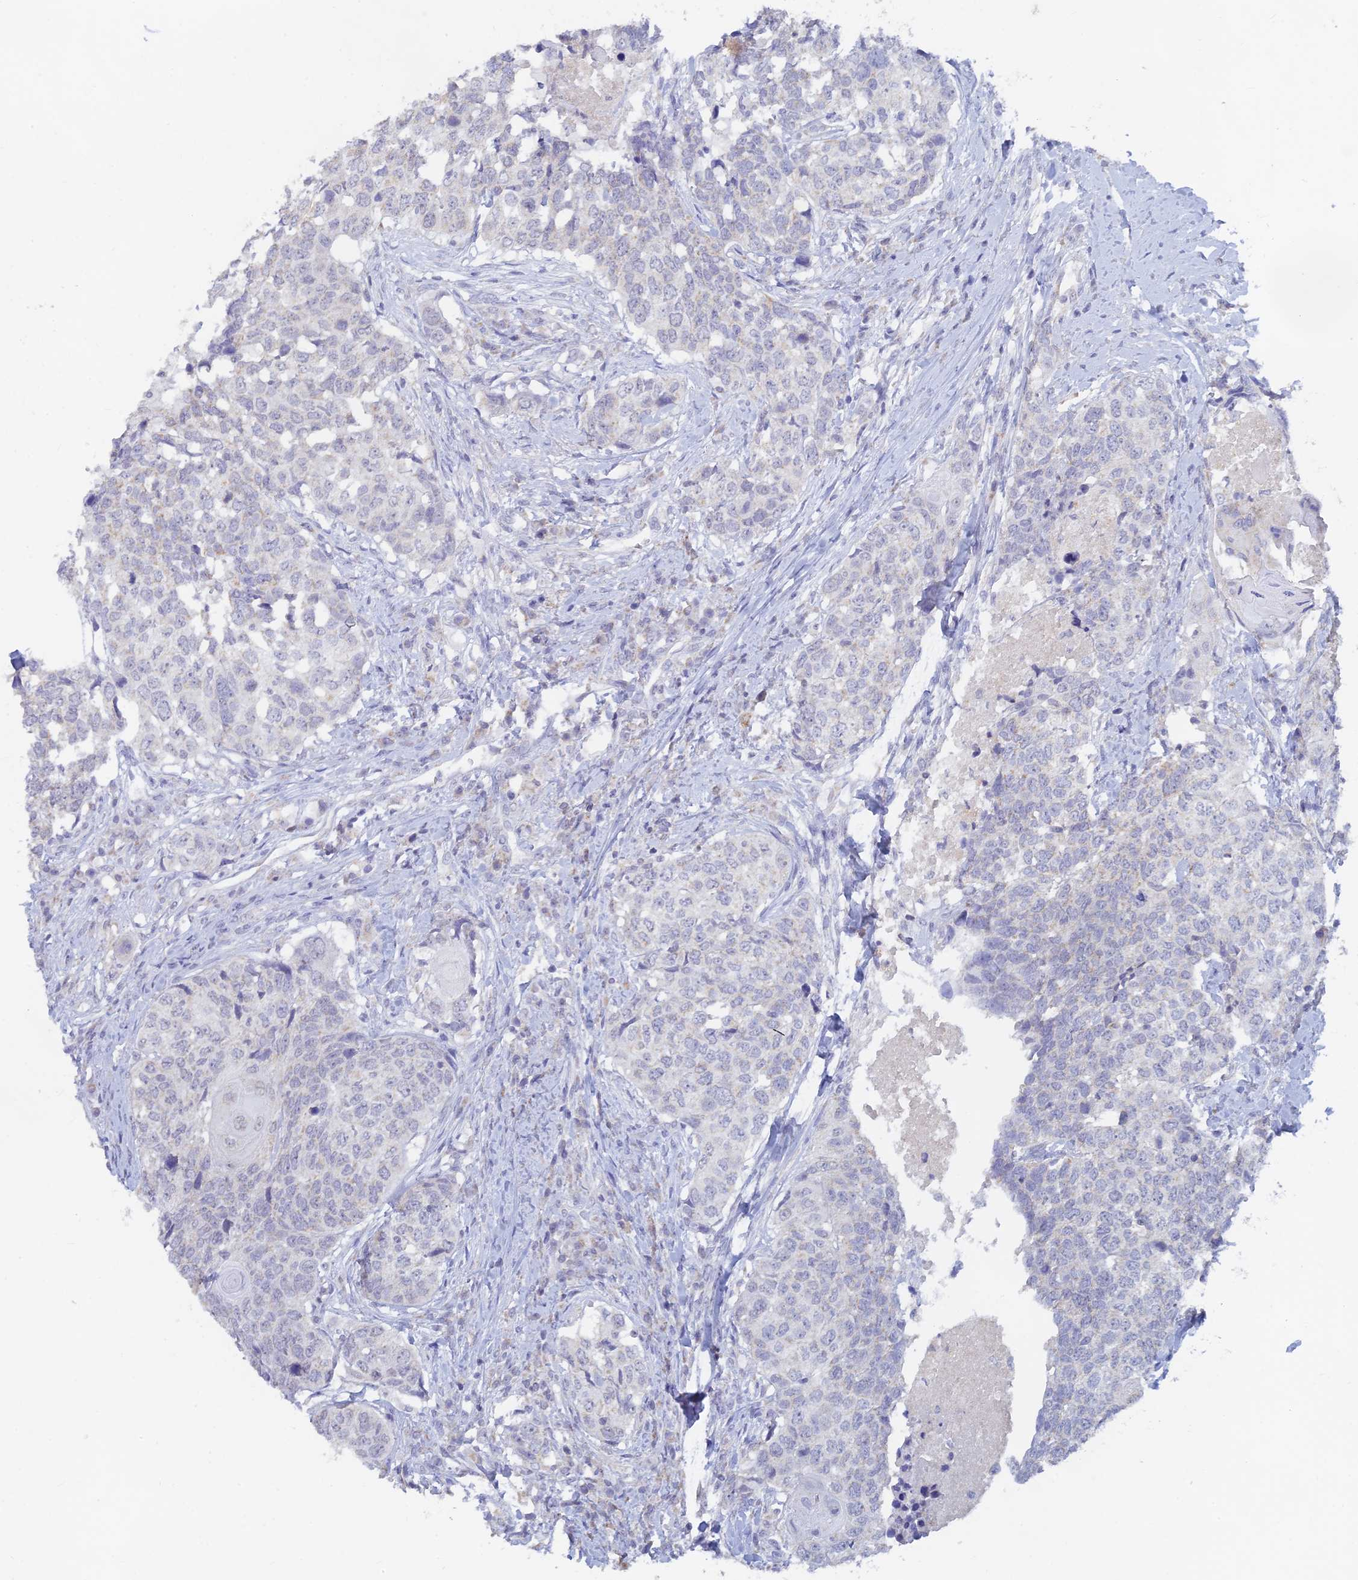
{"staining": {"intensity": "negative", "quantity": "none", "location": "none"}, "tissue": "head and neck cancer", "cell_type": "Tumor cells", "image_type": "cancer", "snomed": [{"axis": "morphology", "description": "Squamous cell carcinoma, NOS"}, {"axis": "topography", "description": "Head-Neck"}], "caption": "High power microscopy micrograph of an immunohistochemistry micrograph of squamous cell carcinoma (head and neck), revealing no significant positivity in tumor cells.", "gene": "LRIF1", "patient": {"sex": "male", "age": 66}}